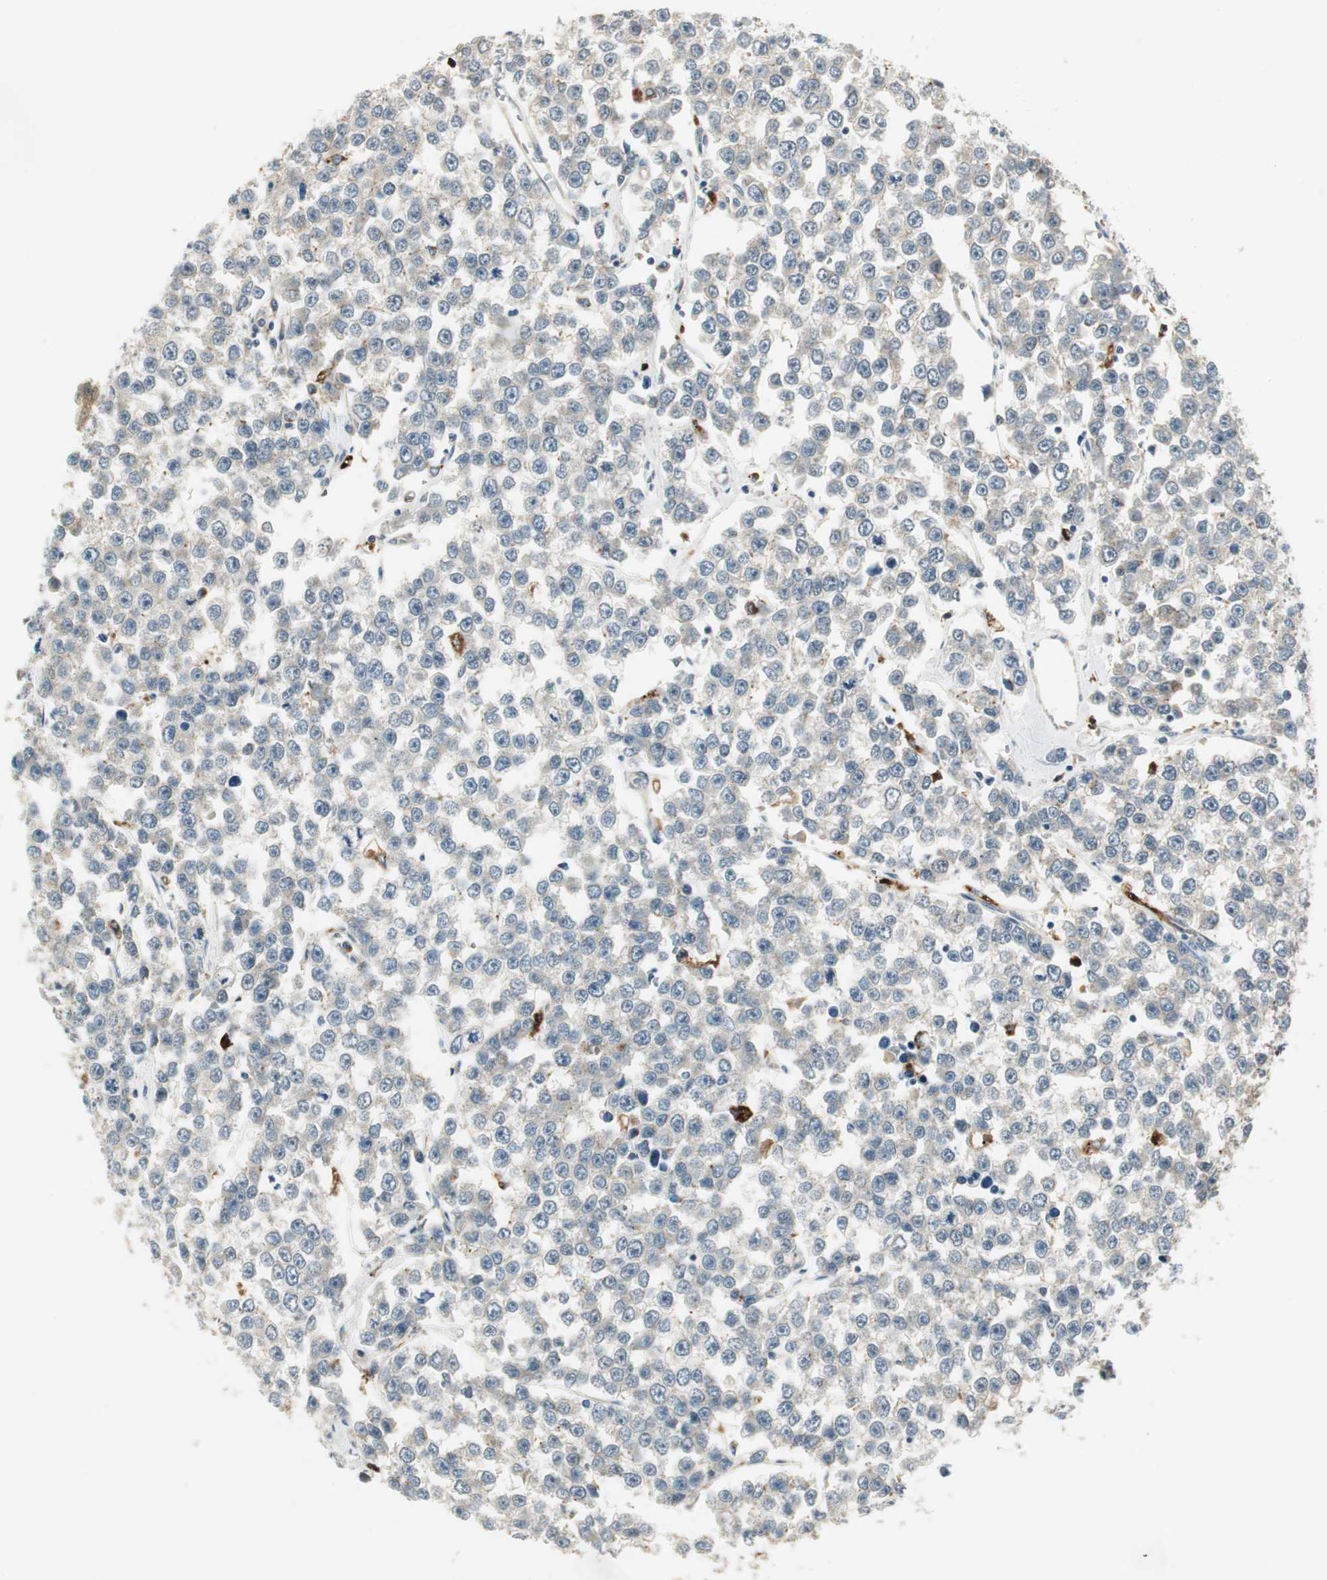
{"staining": {"intensity": "moderate", "quantity": ">75%", "location": "cytoplasmic/membranous"}, "tissue": "testis cancer", "cell_type": "Tumor cells", "image_type": "cancer", "snomed": [{"axis": "morphology", "description": "Seminoma, NOS"}, {"axis": "morphology", "description": "Carcinoma, Embryonal, NOS"}, {"axis": "topography", "description": "Testis"}], "caption": "IHC (DAB (3,3'-diaminobenzidine)) staining of human testis cancer (embryonal carcinoma) shows moderate cytoplasmic/membranous protein expression in approximately >75% of tumor cells. (DAB (3,3'-diaminobenzidine) IHC, brown staining for protein, blue staining for nuclei).", "gene": "NCK1", "patient": {"sex": "male", "age": 52}}